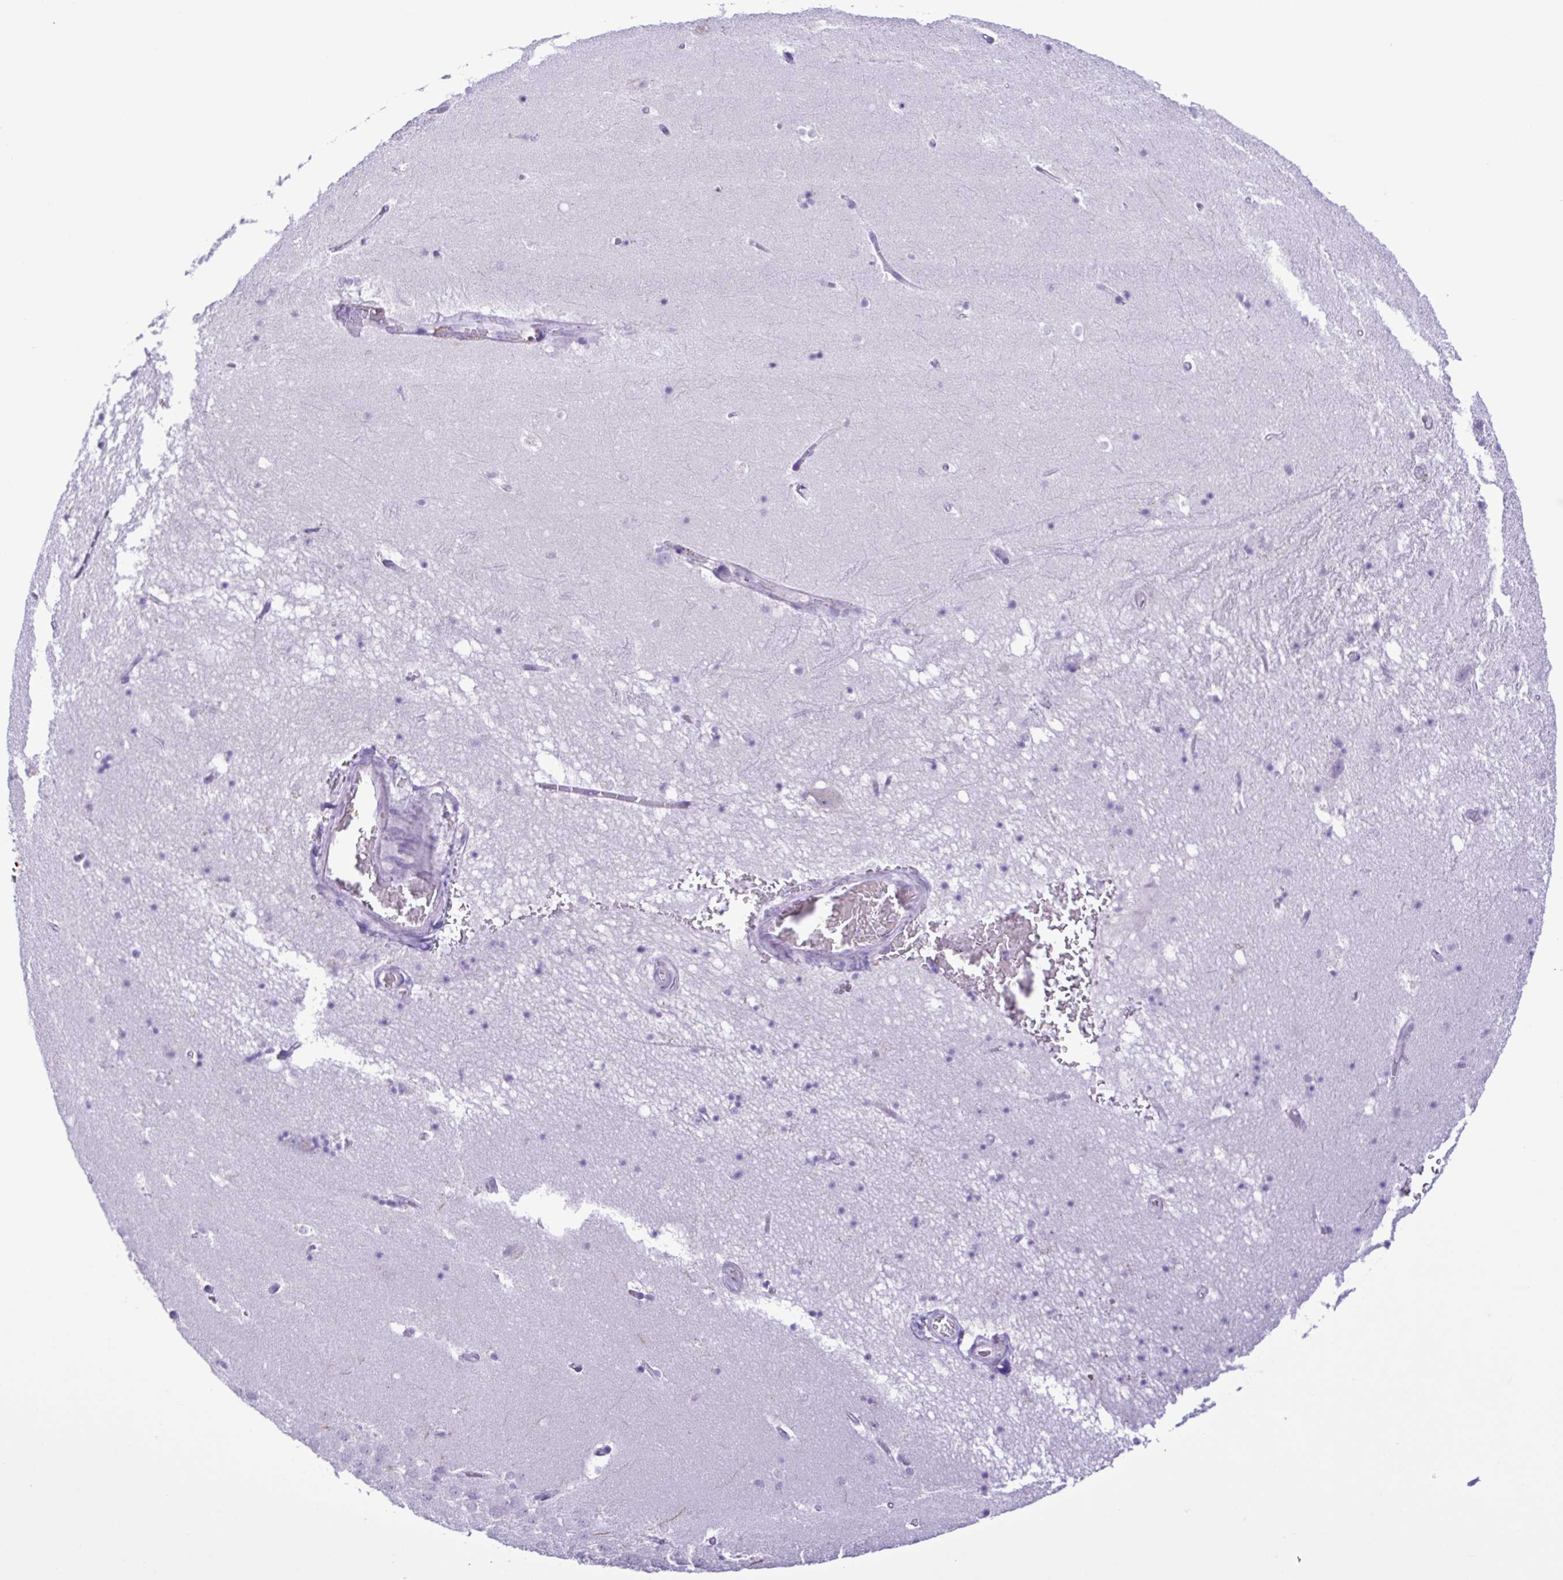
{"staining": {"intensity": "negative", "quantity": "none", "location": "none"}, "tissue": "hippocampus", "cell_type": "Glial cells", "image_type": "normal", "snomed": [{"axis": "morphology", "description": "Normal tissue, NOS"}, {"axis": "topography", "description": "Hippocampus"}], "caption": "IHC histopathology image of benign hippocampus: human hippocampus stained with DAB demonstrates no significant protein positivity in glial cells.", "gene": "CYP17A1", "patient": {"sex": "male", "age": 58}}